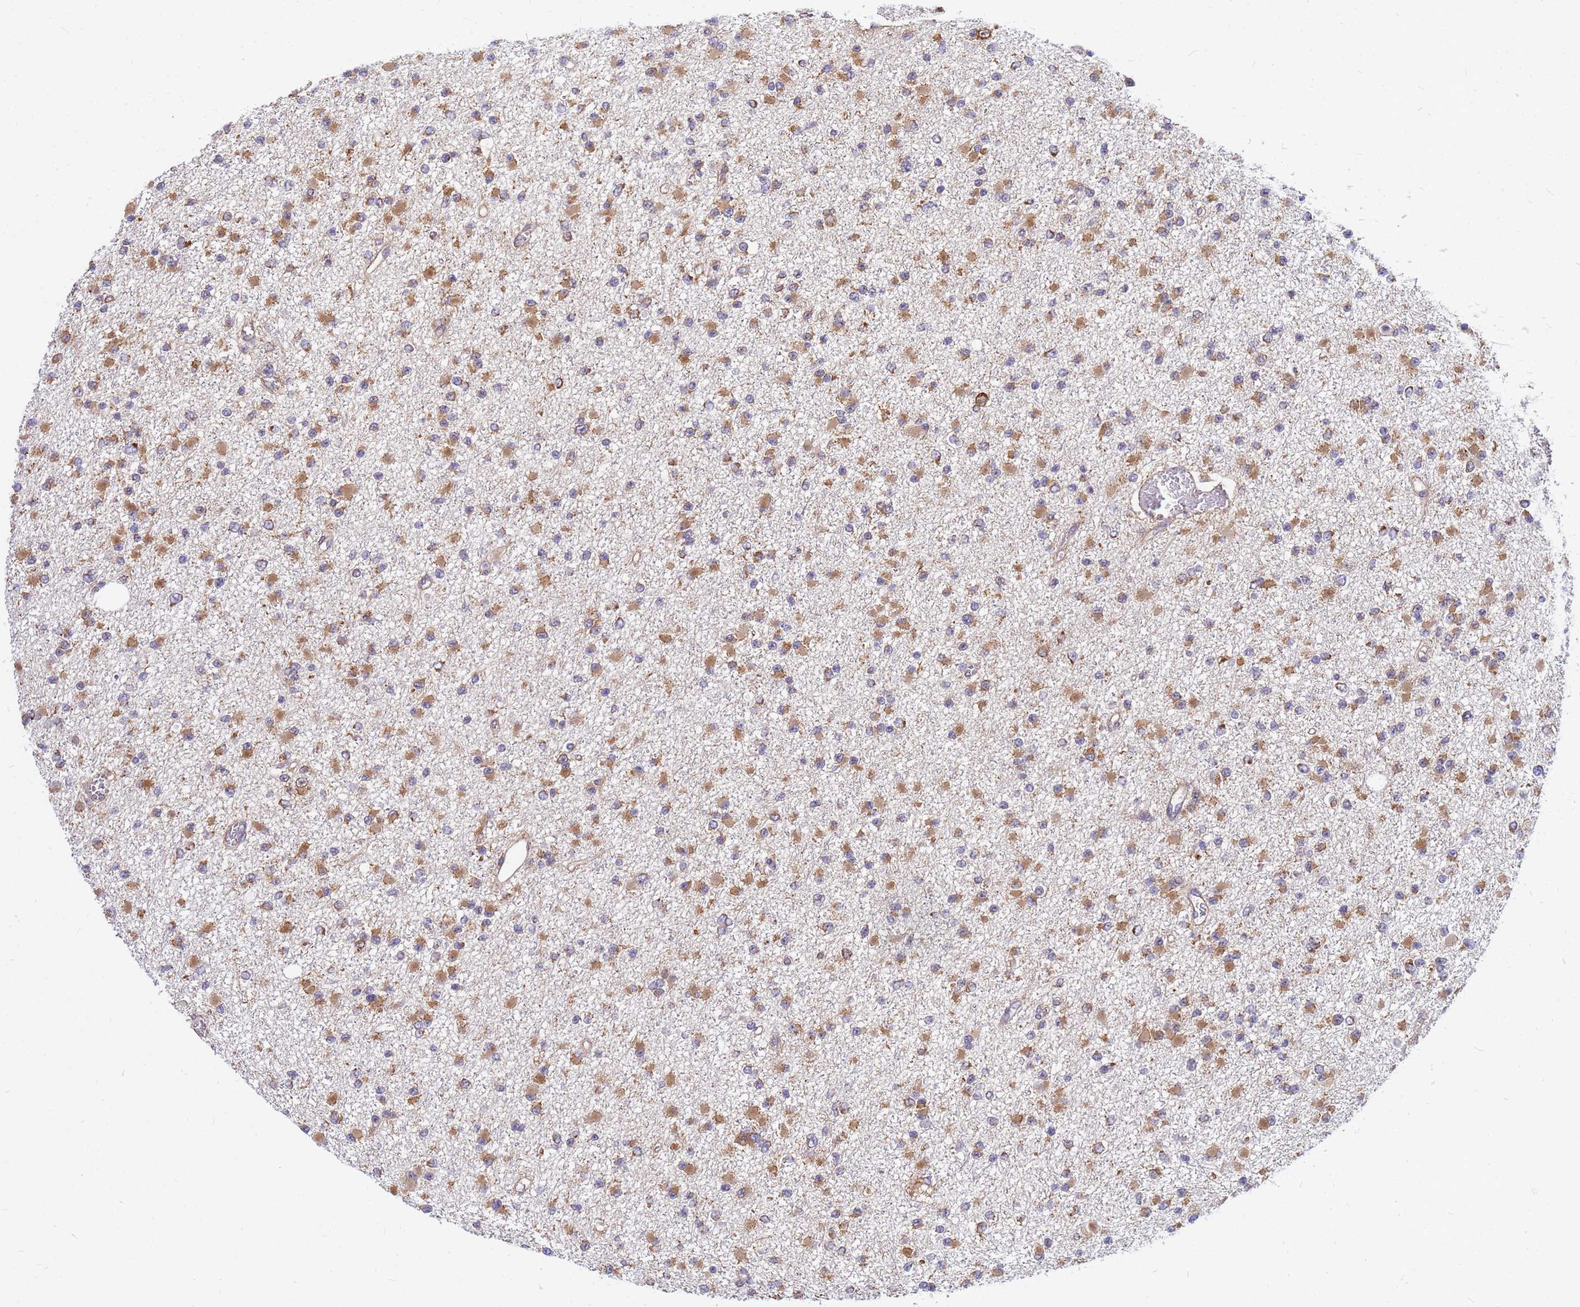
{"staining": {"intensity": "moderate", "quantity": ">75%", "location": "cytoplasmic/membranous"}, "tissue": "glioma", "cell_type": "Tumor cells", "image_type": "cancer", "snomed": [{"axis": "morphology", "description": "Glioma, malignant, Low grade"}, {"axis": "topography", "description": "Brain"}], "caption": "Moderate cytoplasmic/membranous expression for a protein is identified in approximately >75% of tumor cells of malignant low-grade glioma using IHC.", "gene": "RPL8", "patient": {"sex": "female", "age": 22}}